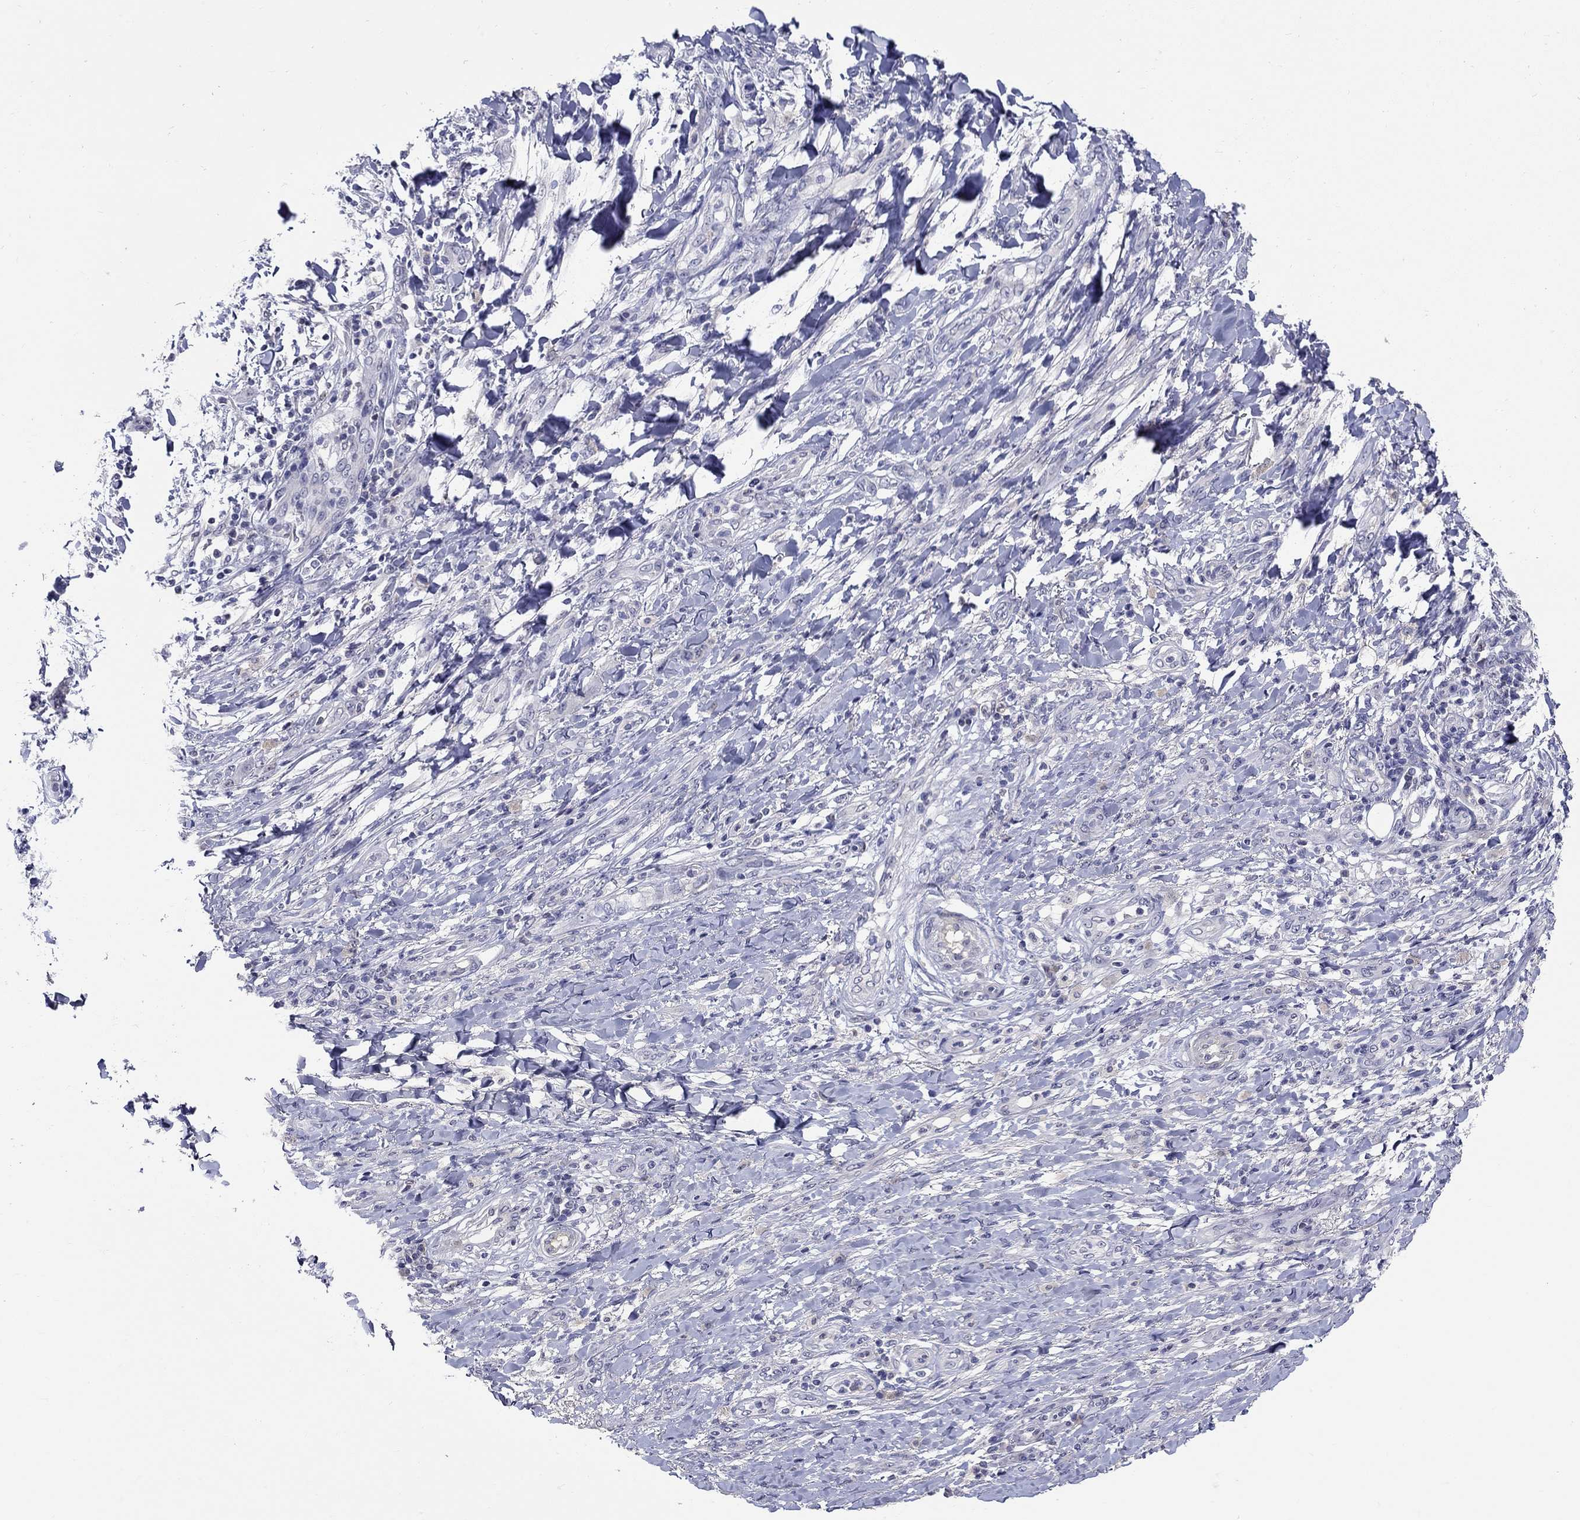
{"staining": {"intensity": "negative", "quantity": "none", "location": "none"}, "tissue": "skin cancer", "cell_type": "Tumor cells", "image_type": "cancer", "snomed": [{"axis": "morphology", "description": "Squamous cell carcinoma, NOS"}, {"axis": "topography", "description": "Skin"}], "caption": "Skin cancer was stained to show a protein in brown. There is no significant positivity in tumor cells.", "gene": "SLC30A3", "patient": {"sex": "male", "age": 62}}